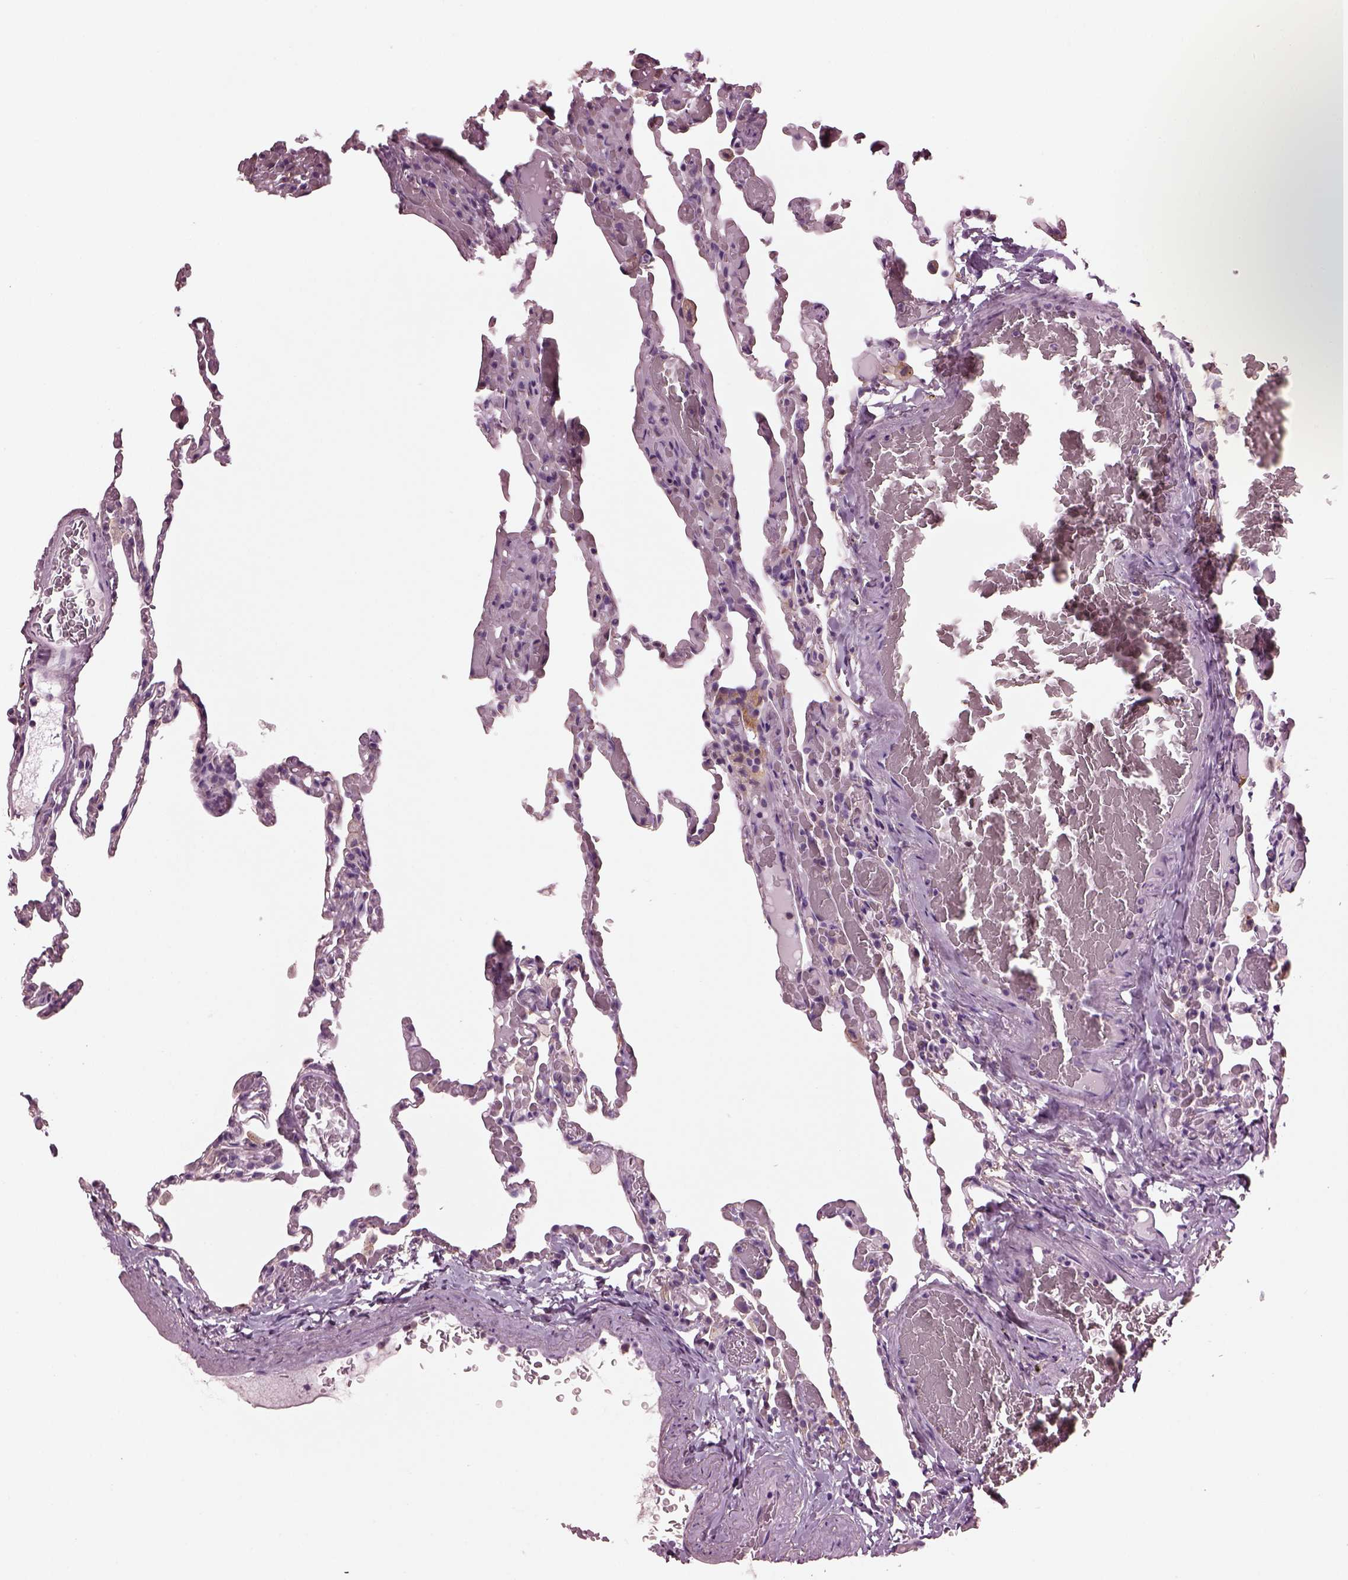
{"staining": {"intensity": "negative", "quantity": "none", "location": "none"}, "tissue": "lung", "cell_type": "Alveolar cells", "image_type": "normal", "snomed": [{"axis": "morphology", "description": "Normal tissue, NOS"}, {"axis": "topography", "description": "Lung"}], "caption": "High power microscopy micrograph of an IHC photomicrograph of unremarkable lung, revealing no significant expression in alveolar cells. (Stains: DAB immunohistochemistry (IHC) with hematoxylin counter stain, Microscopy: brightfield microscopy at high magnification).", "gene": "SHTN1", "patient": {"sex": "female", "age": 43}}